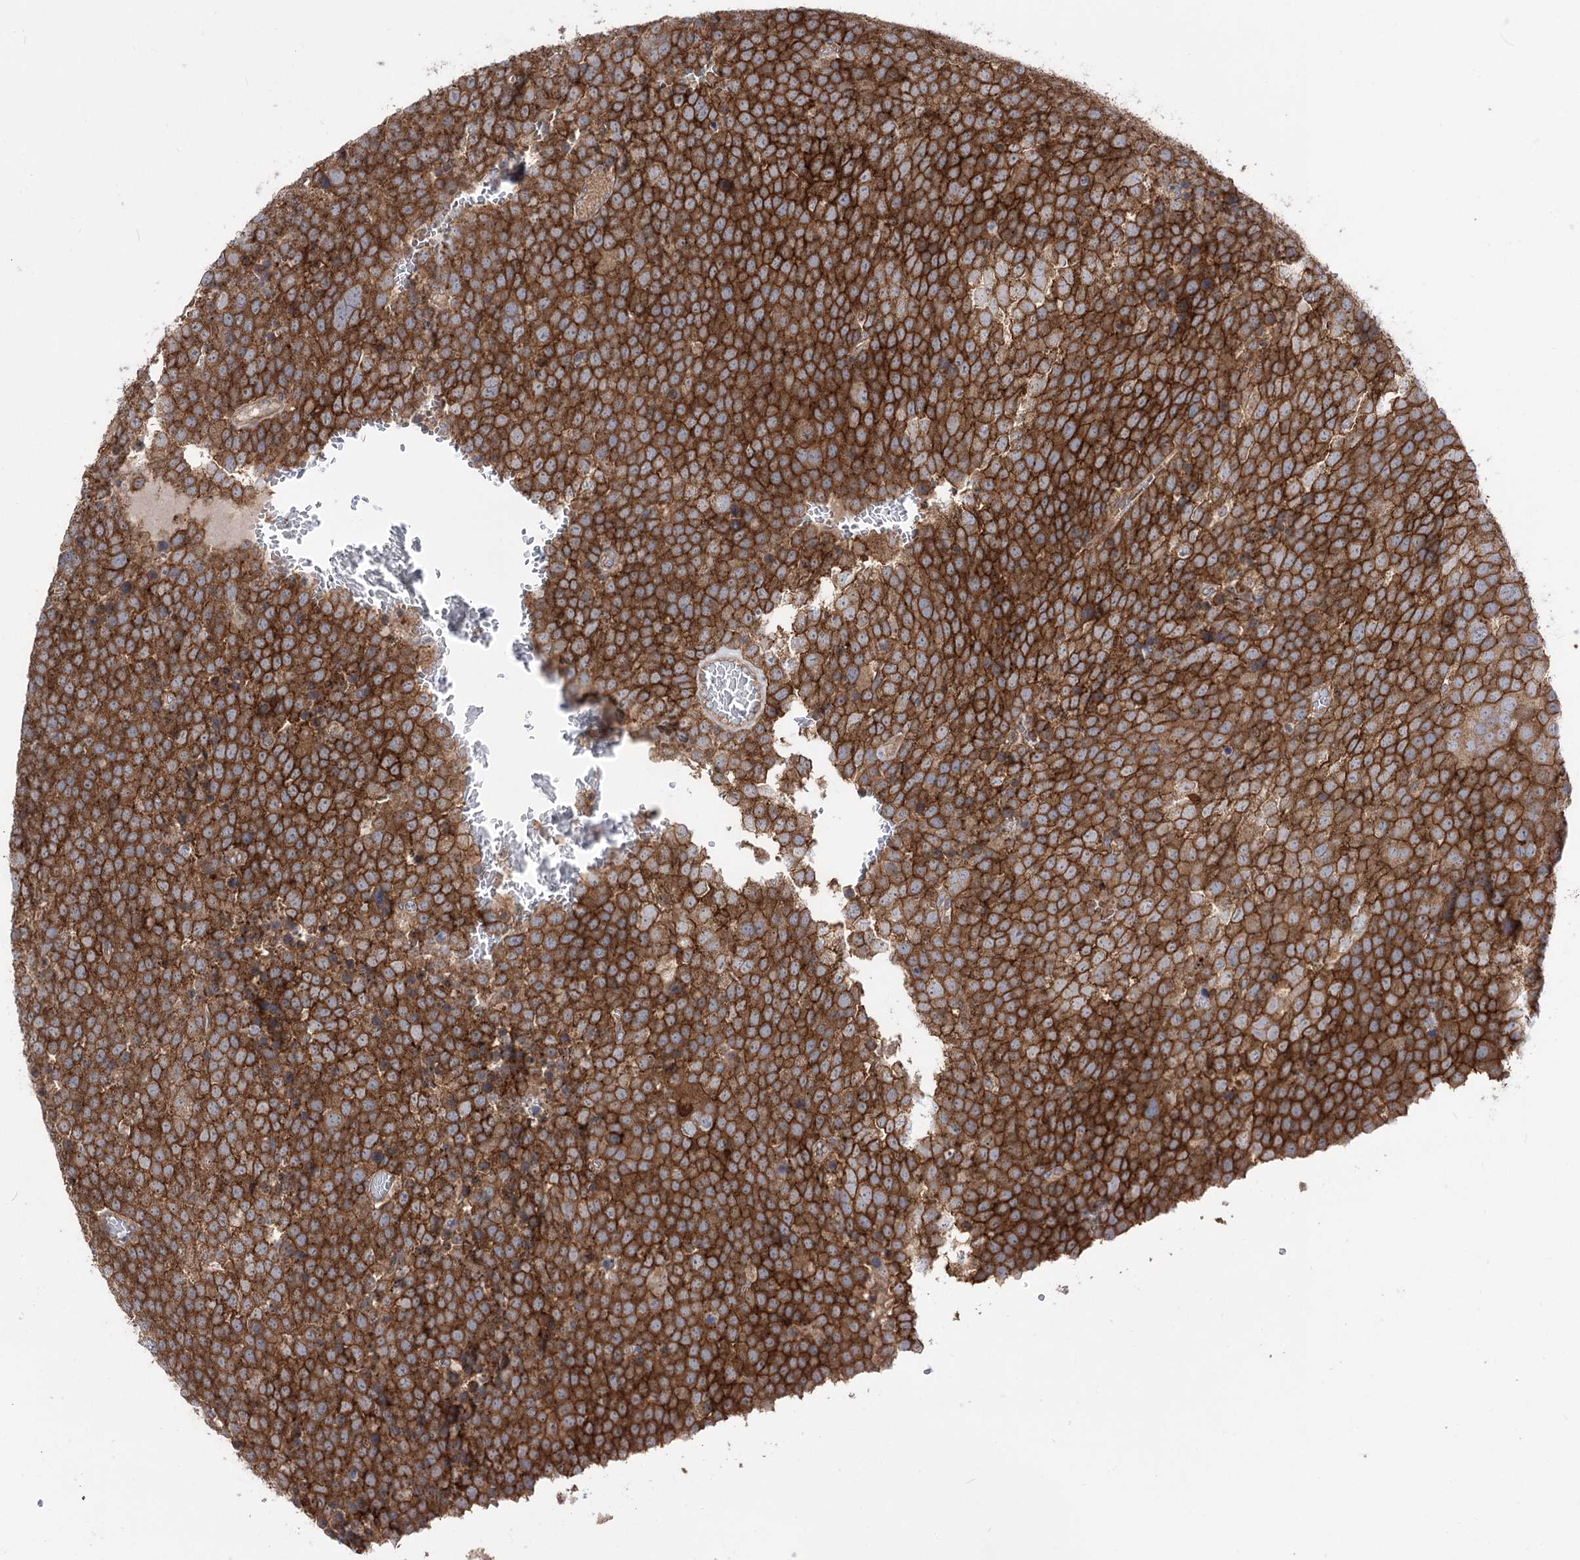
{"staining": {"intensity": "strong", "quantity": ">75%", "location": "cytoplasmic/membranous"}, "tissue": "testis cancer", "cell_type": "Tumor cells", "image_type": "cancer", "snomed": [{"axis": "morphology", "description": "Seminoma, NOS"}, {"axis": "topography", "description": "Testis"}], "caption": "A brown stain highlights strong cytoplasmic/membranous positivity of a protein in testis cancer tumor cells.", "gene": "XYLB", "patient": {"sex": "male", "age": 71}}